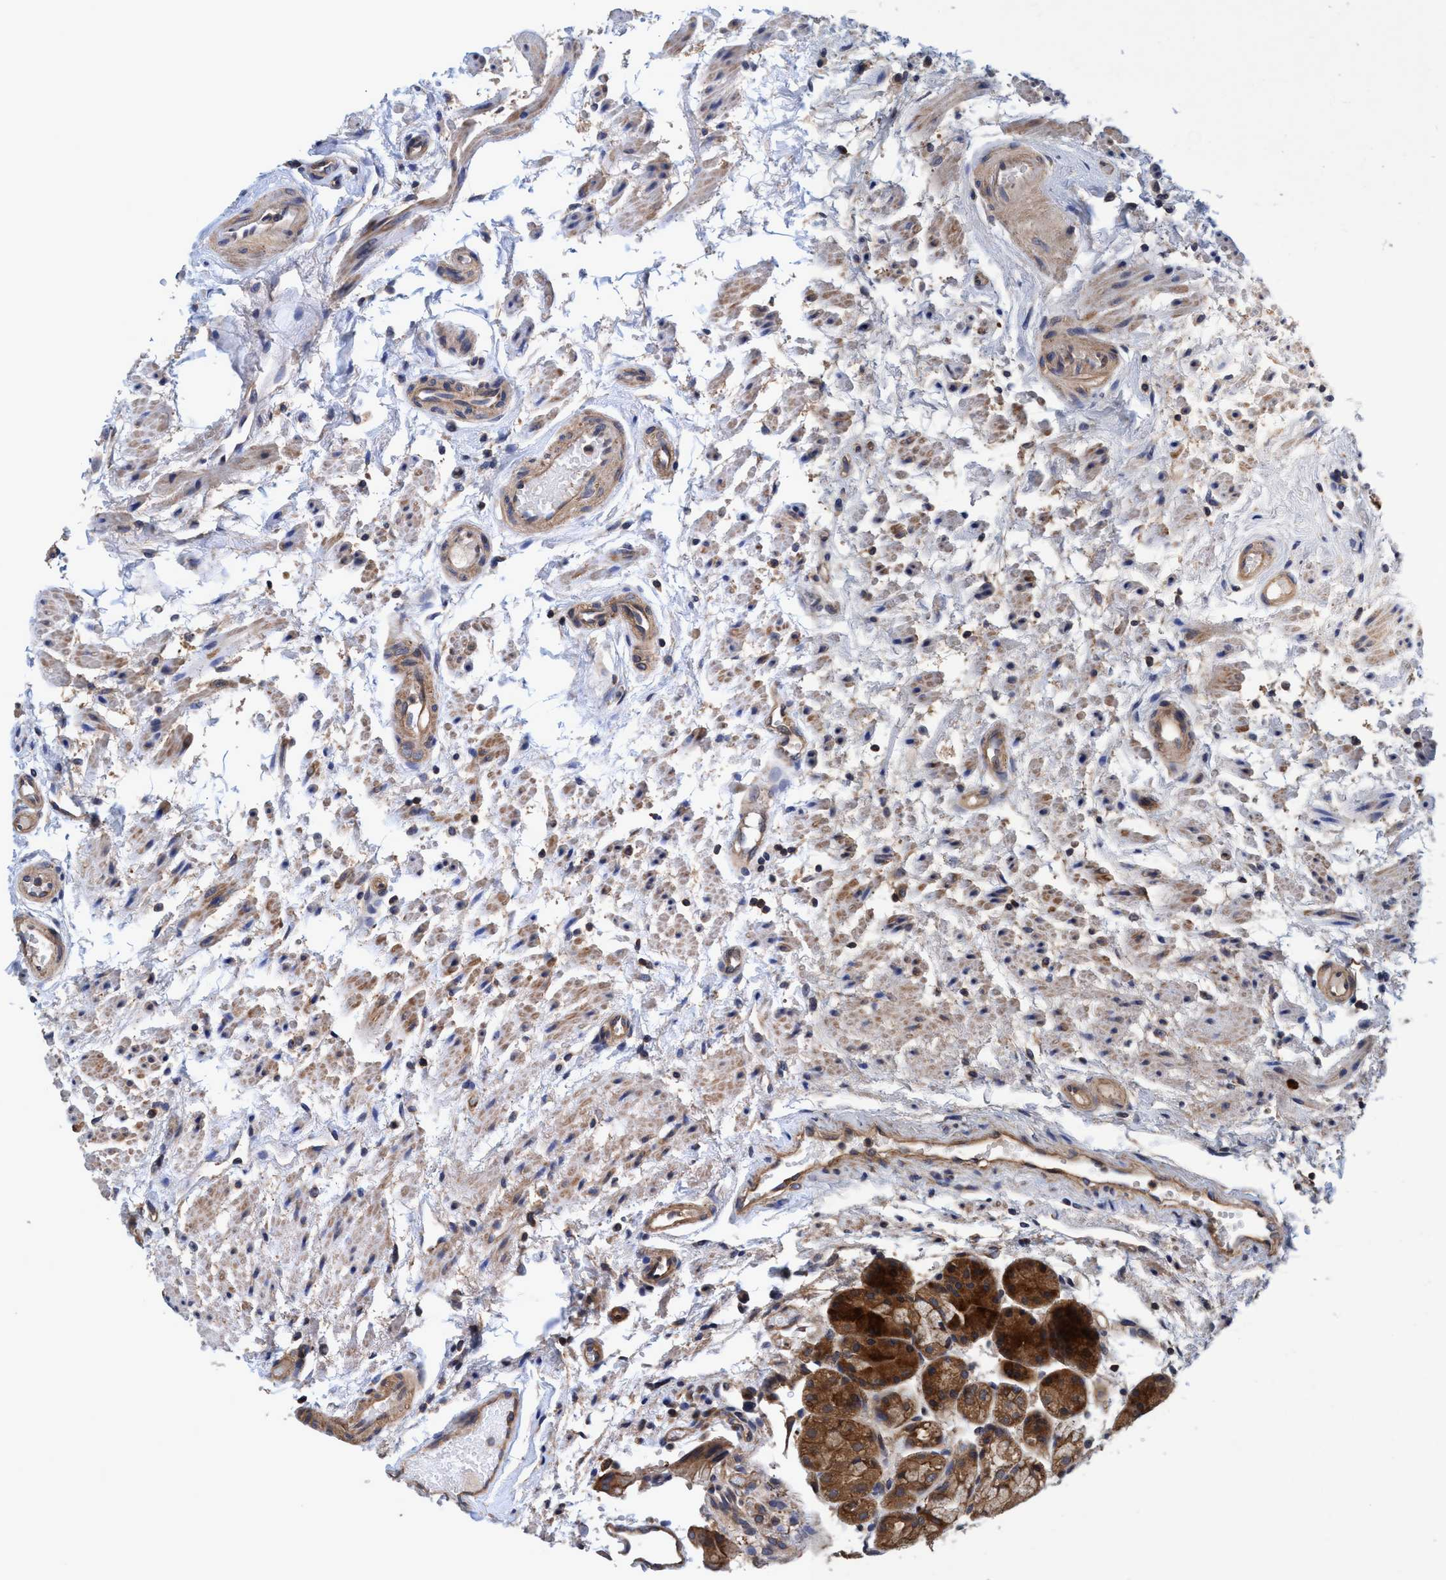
{"staining": {"intensity": "strong", "quantity": ">75%", "location": "cytoplasmic/membranous"}, "tissue": "stomach", "cell_type": "Glandular cells", "image_type": "normal", "snomed": [{"axis": "morphology", "description": "Normal tissue, NOS"}, {"axis": "topography", "description": "Stomach, upper"}], "caption": "Immunohistochemistry photomicrograph of benign stomach: stomach stained using immunohistochemistry (IHC) reveals high levels of strong protein expression localized specifically in the cytoplasmic/membranous of glandular cells, appearing as a cytoplasmic/membranous brown color.", "gene": "CALCOCO2", "patient": {"sex": "male", "age": 72}}